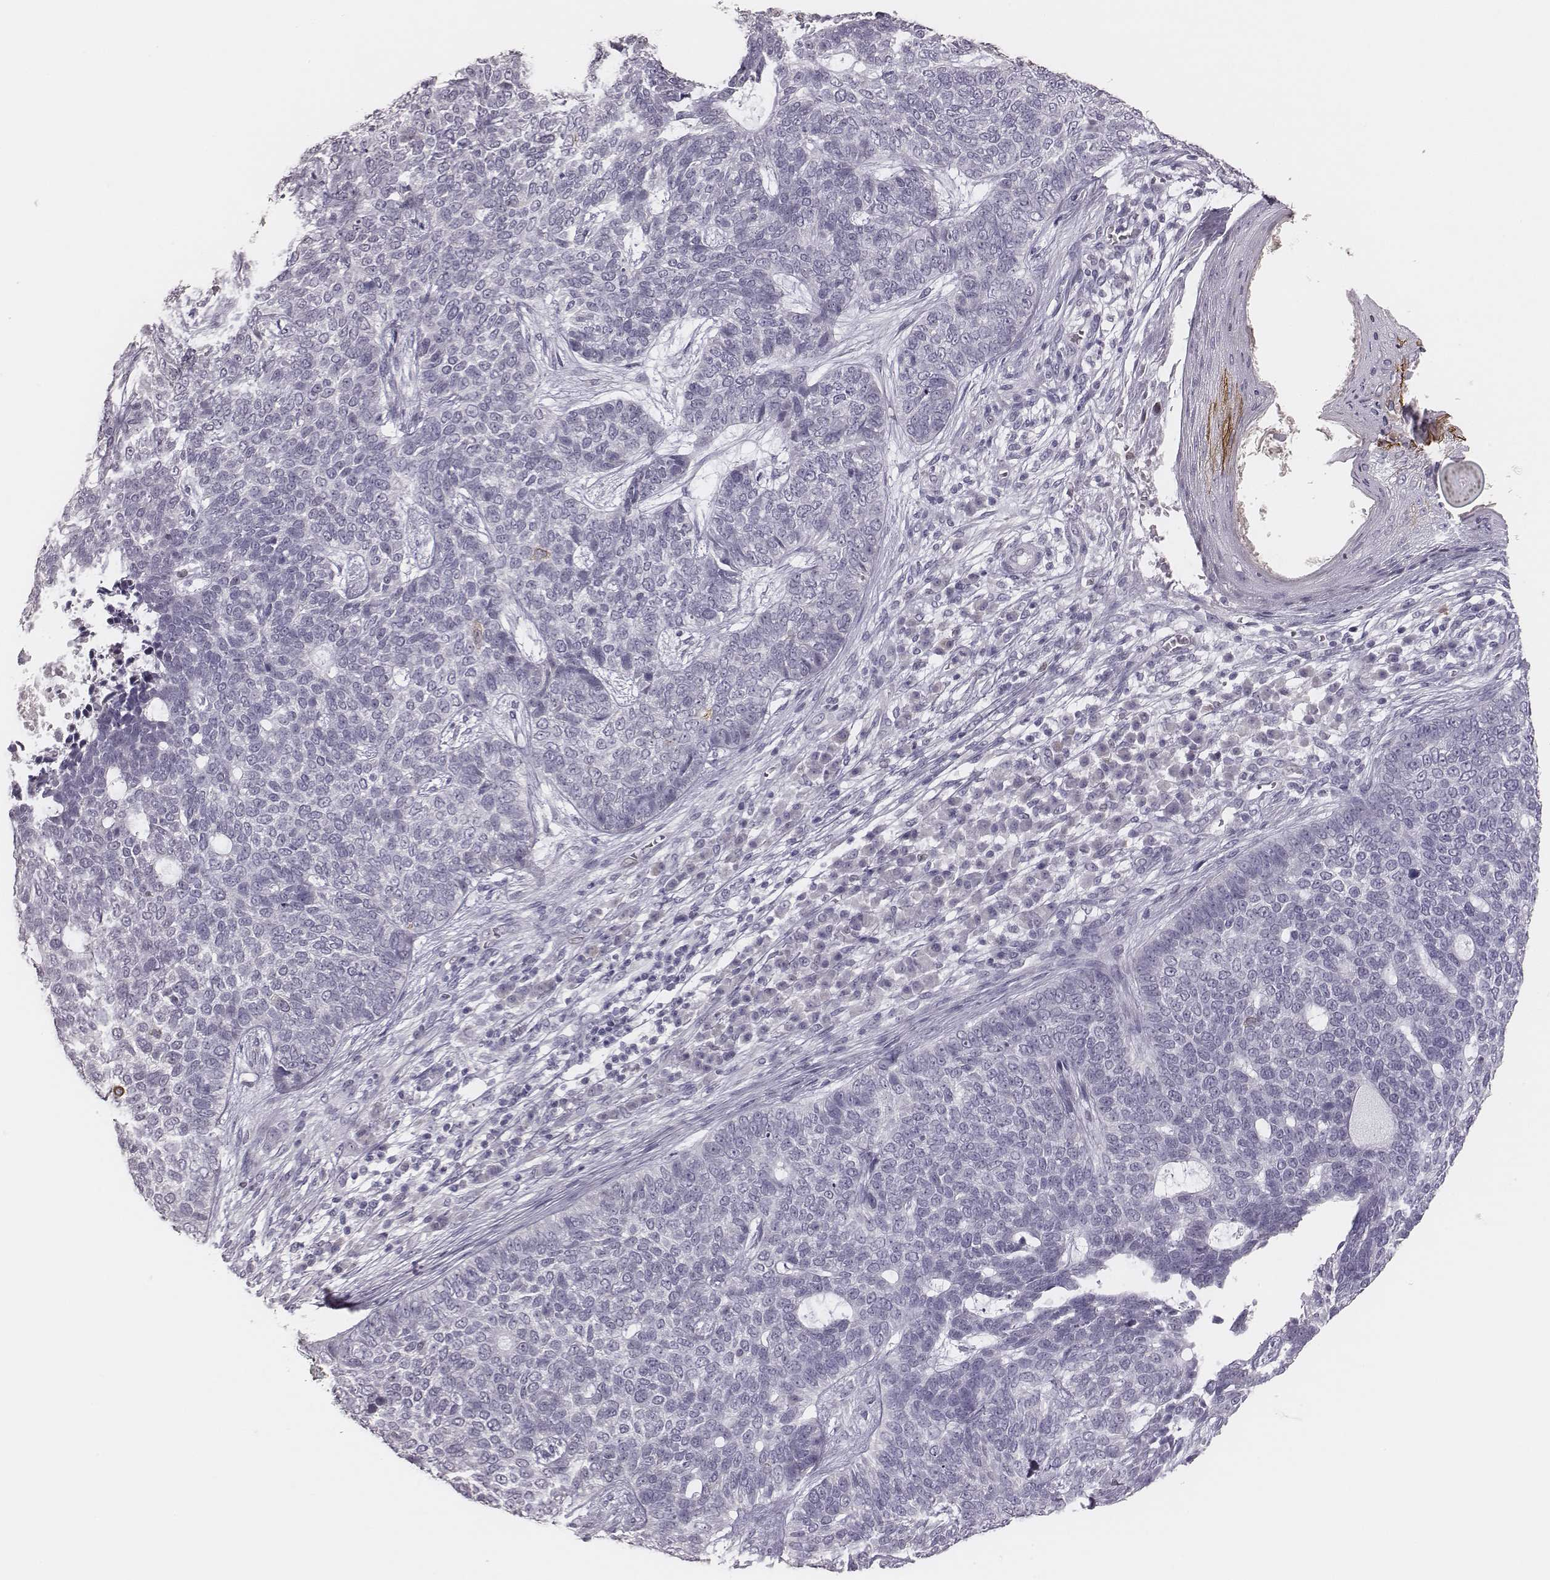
{"staining": {"intensity": "negative", "quantity": "none", "location": "none"}, "tissue": "skin cancer", "cell_type": "Tumor cells", "image_type": "cancer", "snomed": [{"axis": "morphology", "description": "Basal cell carcinoma"}, {"axis": "topography", "description": "Skin"}], "caption": "Immunohistochemistry micrograph of neoplastic tissue: human skin basal cell carcinoma stained with DAB displays no significant protein staining in tumor cells. (DAB immunohistochemistry with hematoxylin counter stain).", "gene": "ADGRF4", "patient": {"sex": "female", "age": 69}}